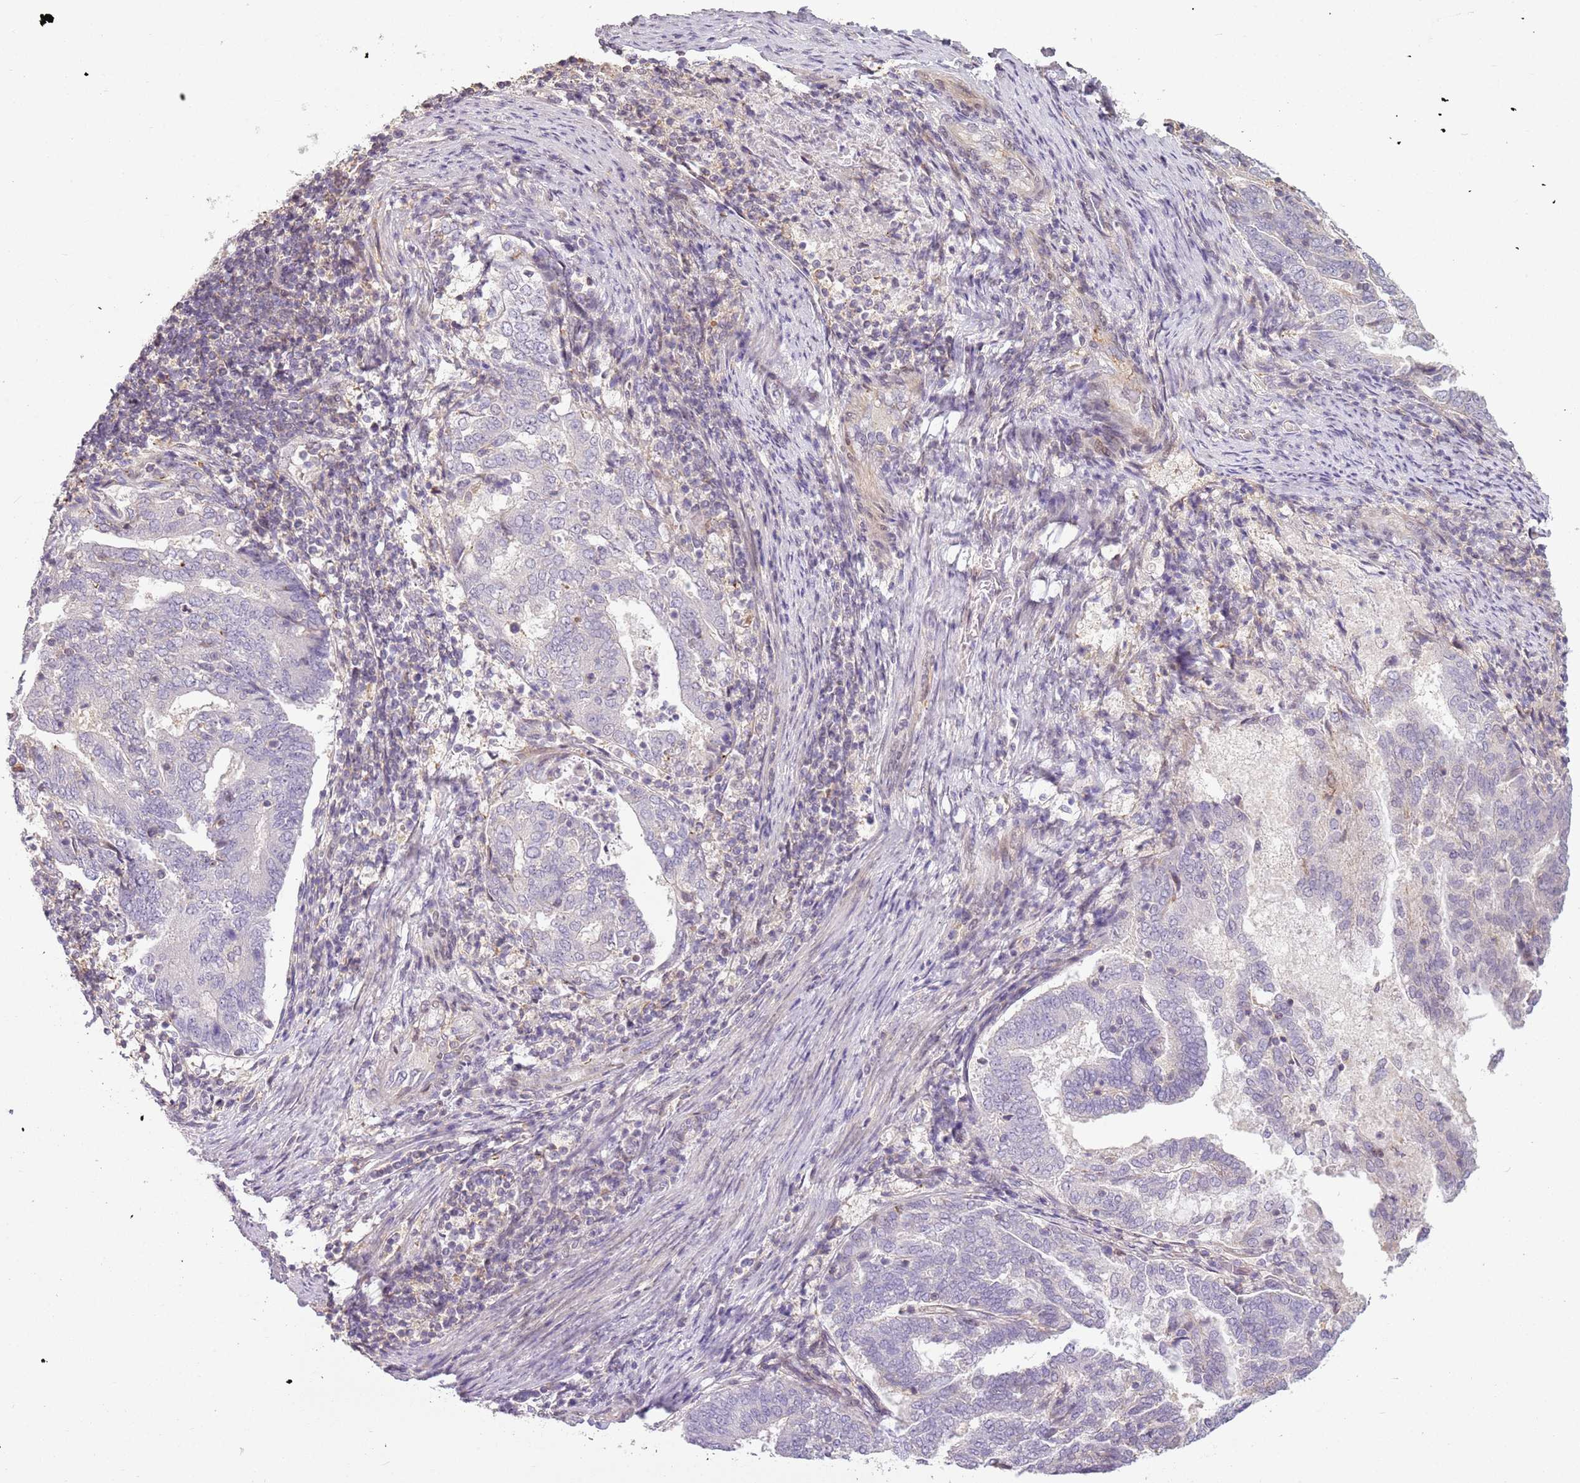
{"staining": {"intensity": "negative", "quantity": "none", "location": "none"}, "tissue": "endometrial cancer", "cell_type": "Tumor cells", "image_type": "cancer", "snomed": [{"axis": "morphology", "description": "Adenocarcinoma, NOS"}, {"axis": "topography", "description": "Endometrium"}], "caption": "A high-resolution micrograph shows immunohistochemistry staining of endometrial adenocarcinoma, which reveals no significant expression in tumor cells. The staining is performed using DAB (3,3'-diaminobenzidine) brown chromogen with nuclei counter-stained in using hematoxylin.", "gene": "DEFB116", "patient": {"sex": "female", "age": 80}}